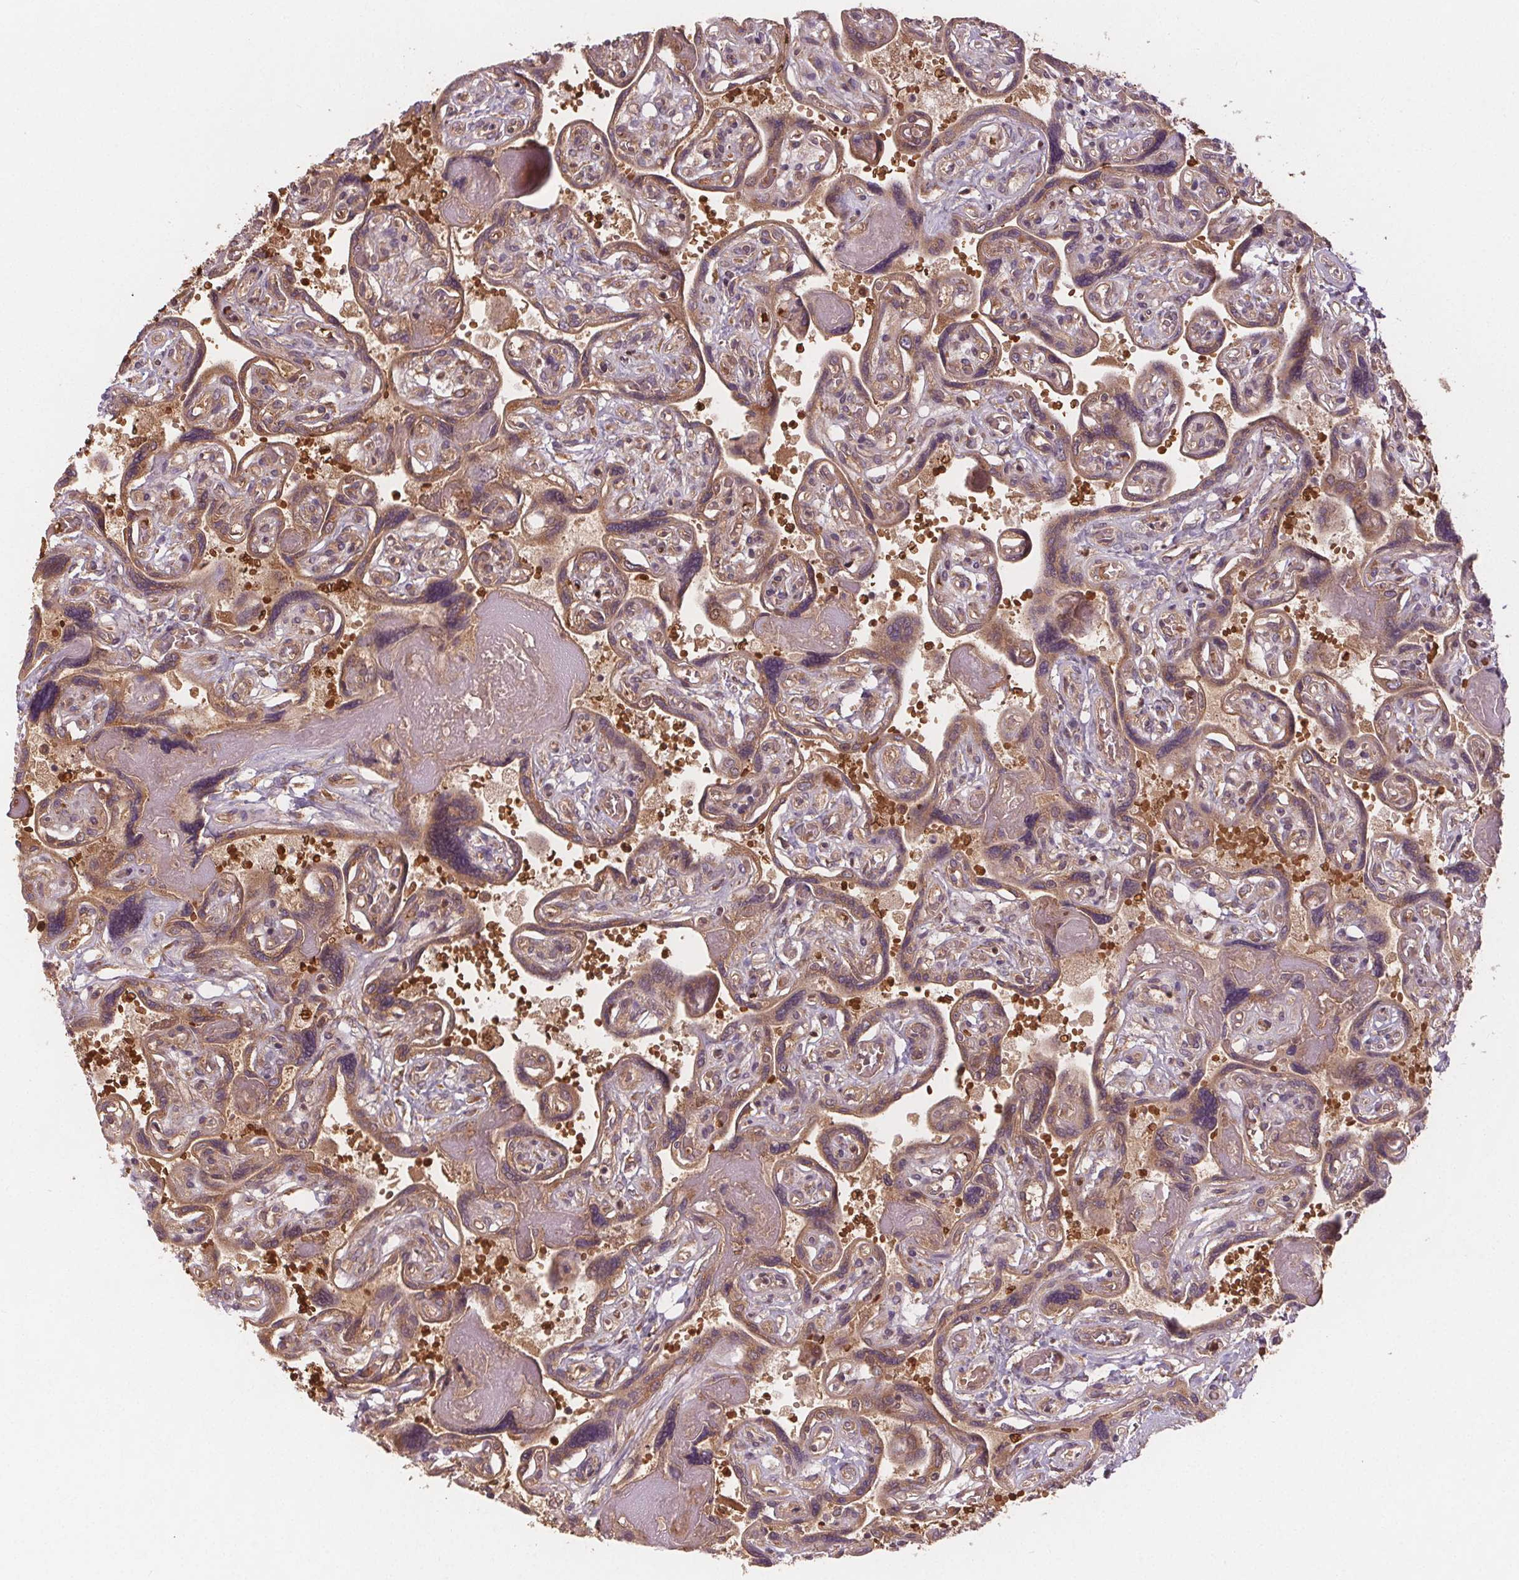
{"staining": {"intensity": "moderate", "quantity": ">75%", "location": "cytoplasmic/membranous"}, "tissue": "placenta", "cell_type": "Decidual cells", "image_type": "normal", "snomed": [{"axis": "morphology", "description": "Normal tissue, NOS"}, {"axis": "topography", "description": "Placenta"}], "caption": "The immunohistochemical stain labels moderate cytoplasmic/membranous staining in decidual cells of benign placenta.", "gene": "EIF3D", "patient": {"sex": "female", "age": 32}}